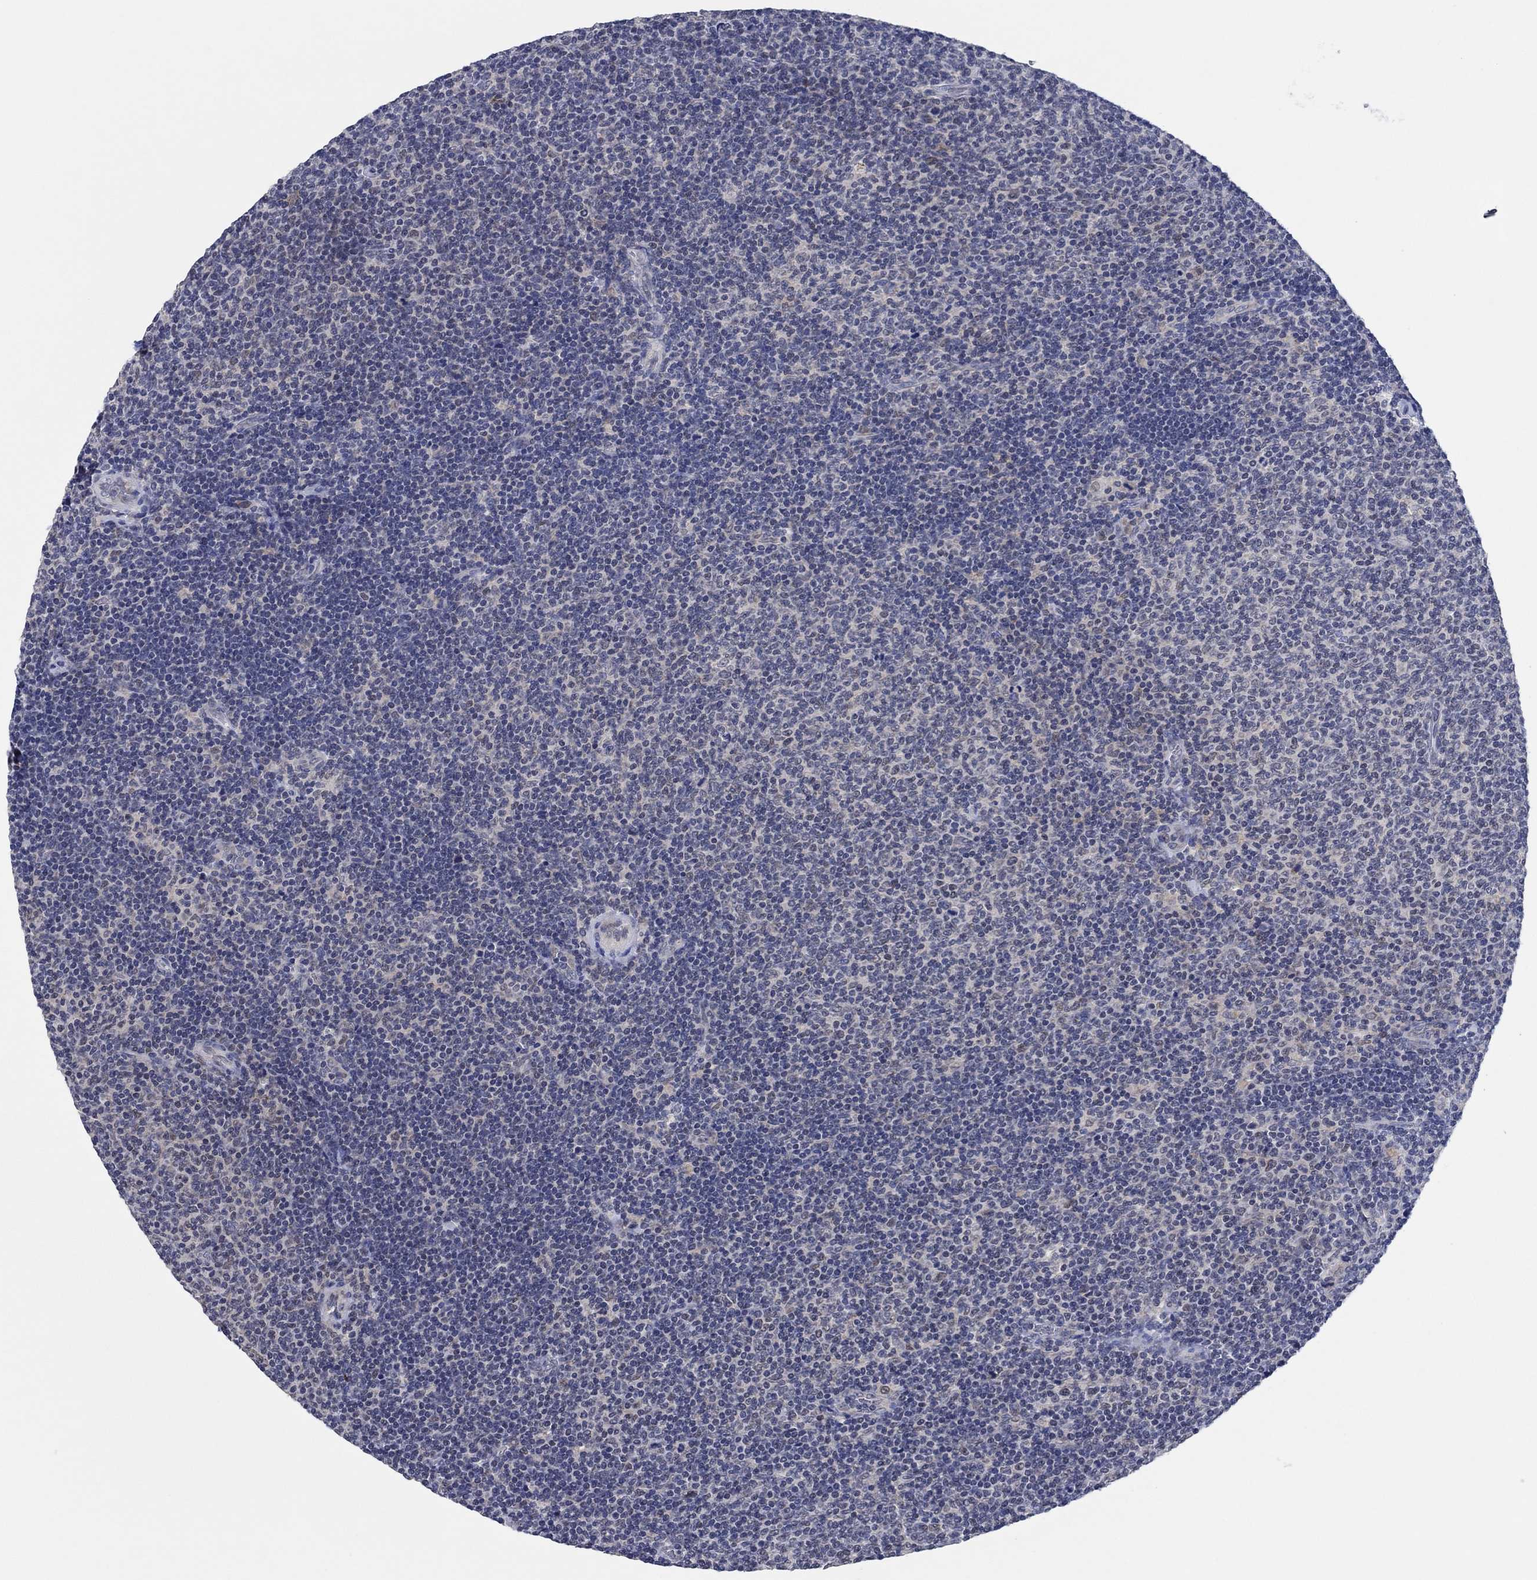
{"staining": {"intensity": "negative", "quantity": "none", "location": "none"}, "tissue": "lymphoma", "cell_type": "Tumor cells", "image_type": "cancer", "snomed": [{"axis": "morphology", "description": "Malignant lymphoma, non-Hodgkin's type, Low grade"}, {"axis": "topography", "description": "Lymph node"}], "caption": "The immunohistochemistry photomicrograph has no significant staining in tumor cells of lymphoma tissue.", "gene": "PRRT3", "patient": {"sex": "male", "age": 52}}